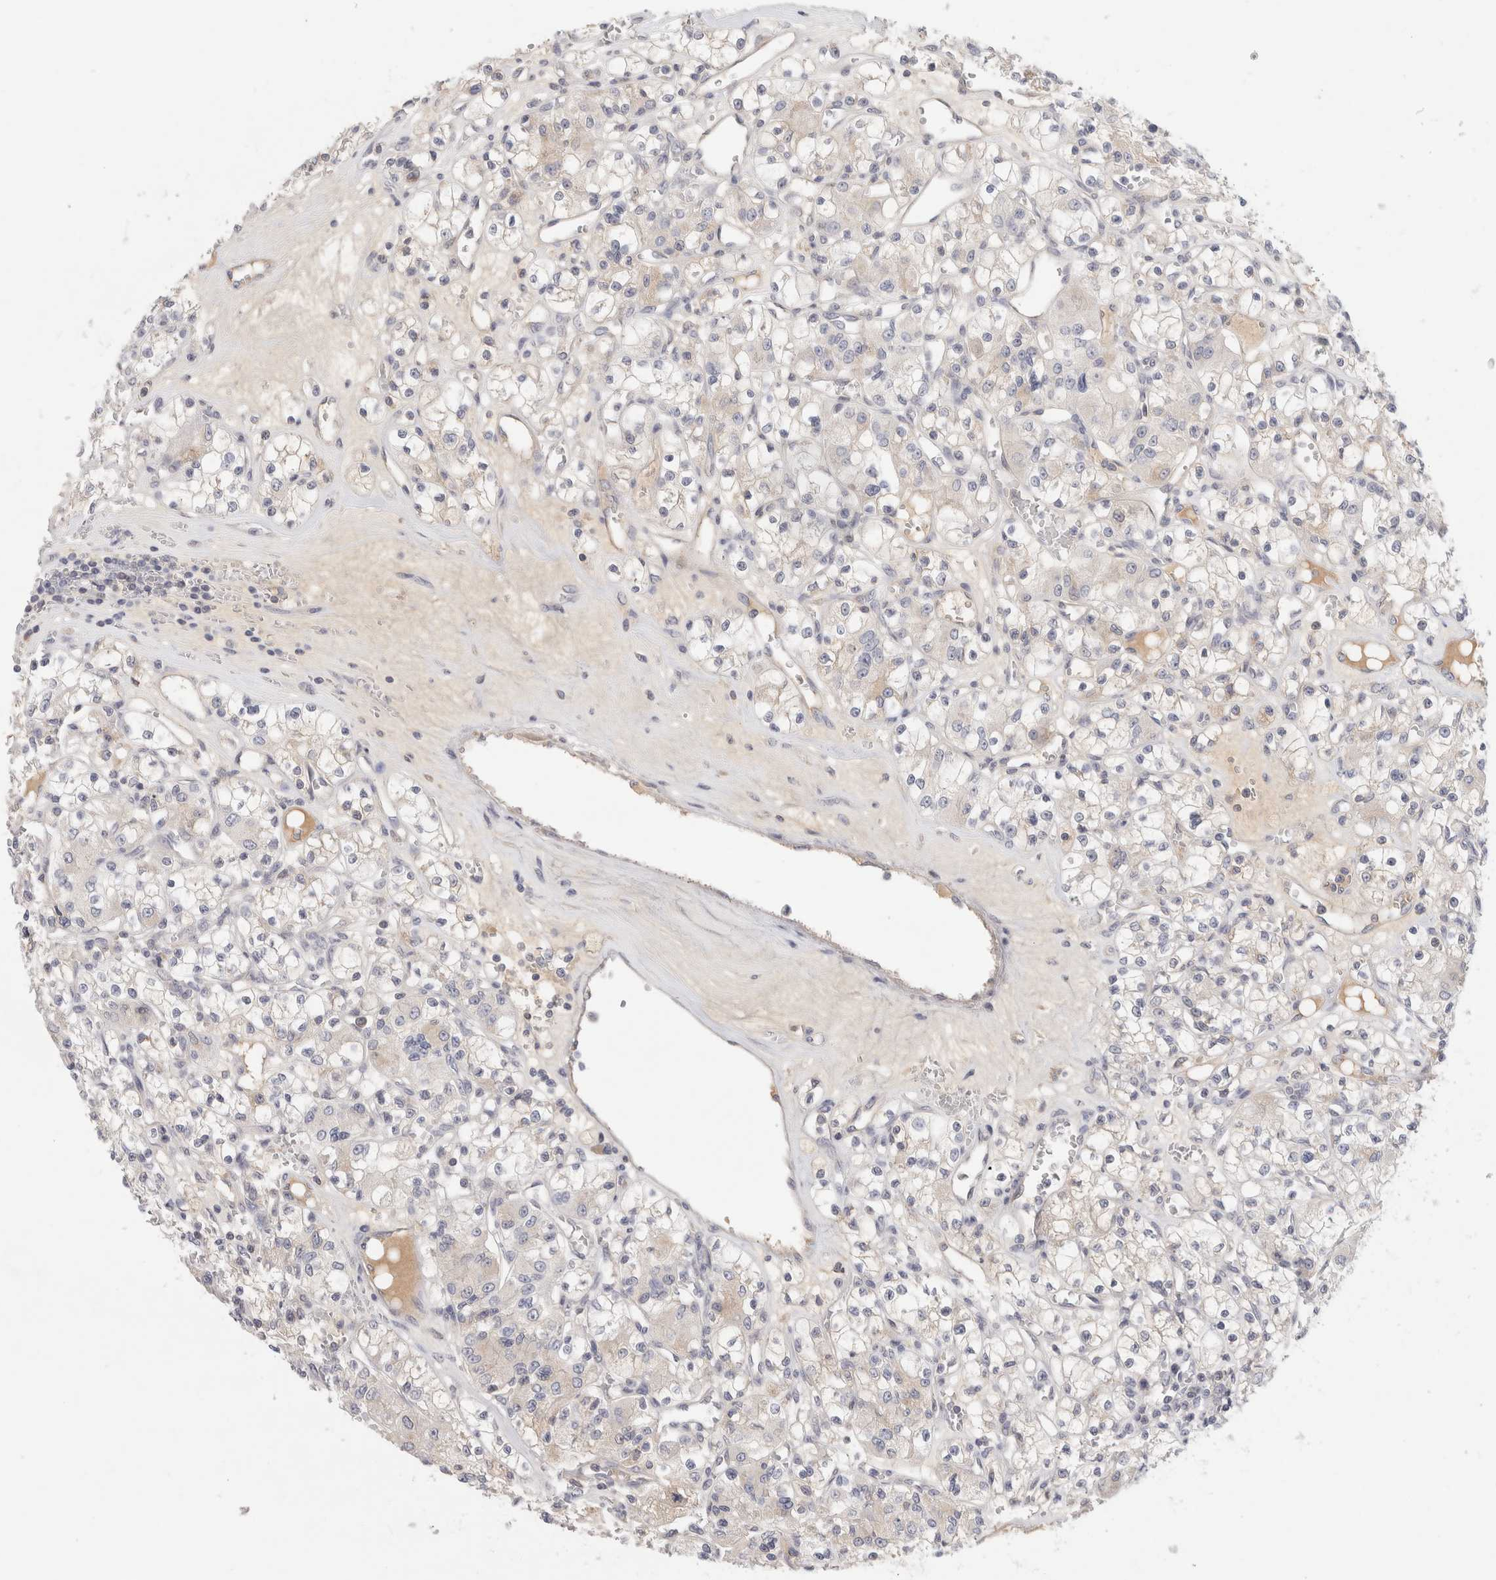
{"staining": {"intensity": "negative", "quantity": "none", "location": "none"}, "tissue": "renal cancer", "cell_type": "Tumor cells", "image_type": "cancer", "snomed": [{"axis": "morphology", "description": "Adenocarcinoma, NOS"}, {"axis": "topography", "description": "Kidney"}], "caption": "IHC of human renal cancer (adenocarcinoma) exhibits no staining in tumor cells.", "gene": "STK31", "patient": {"sex": "female", "age": 59}}